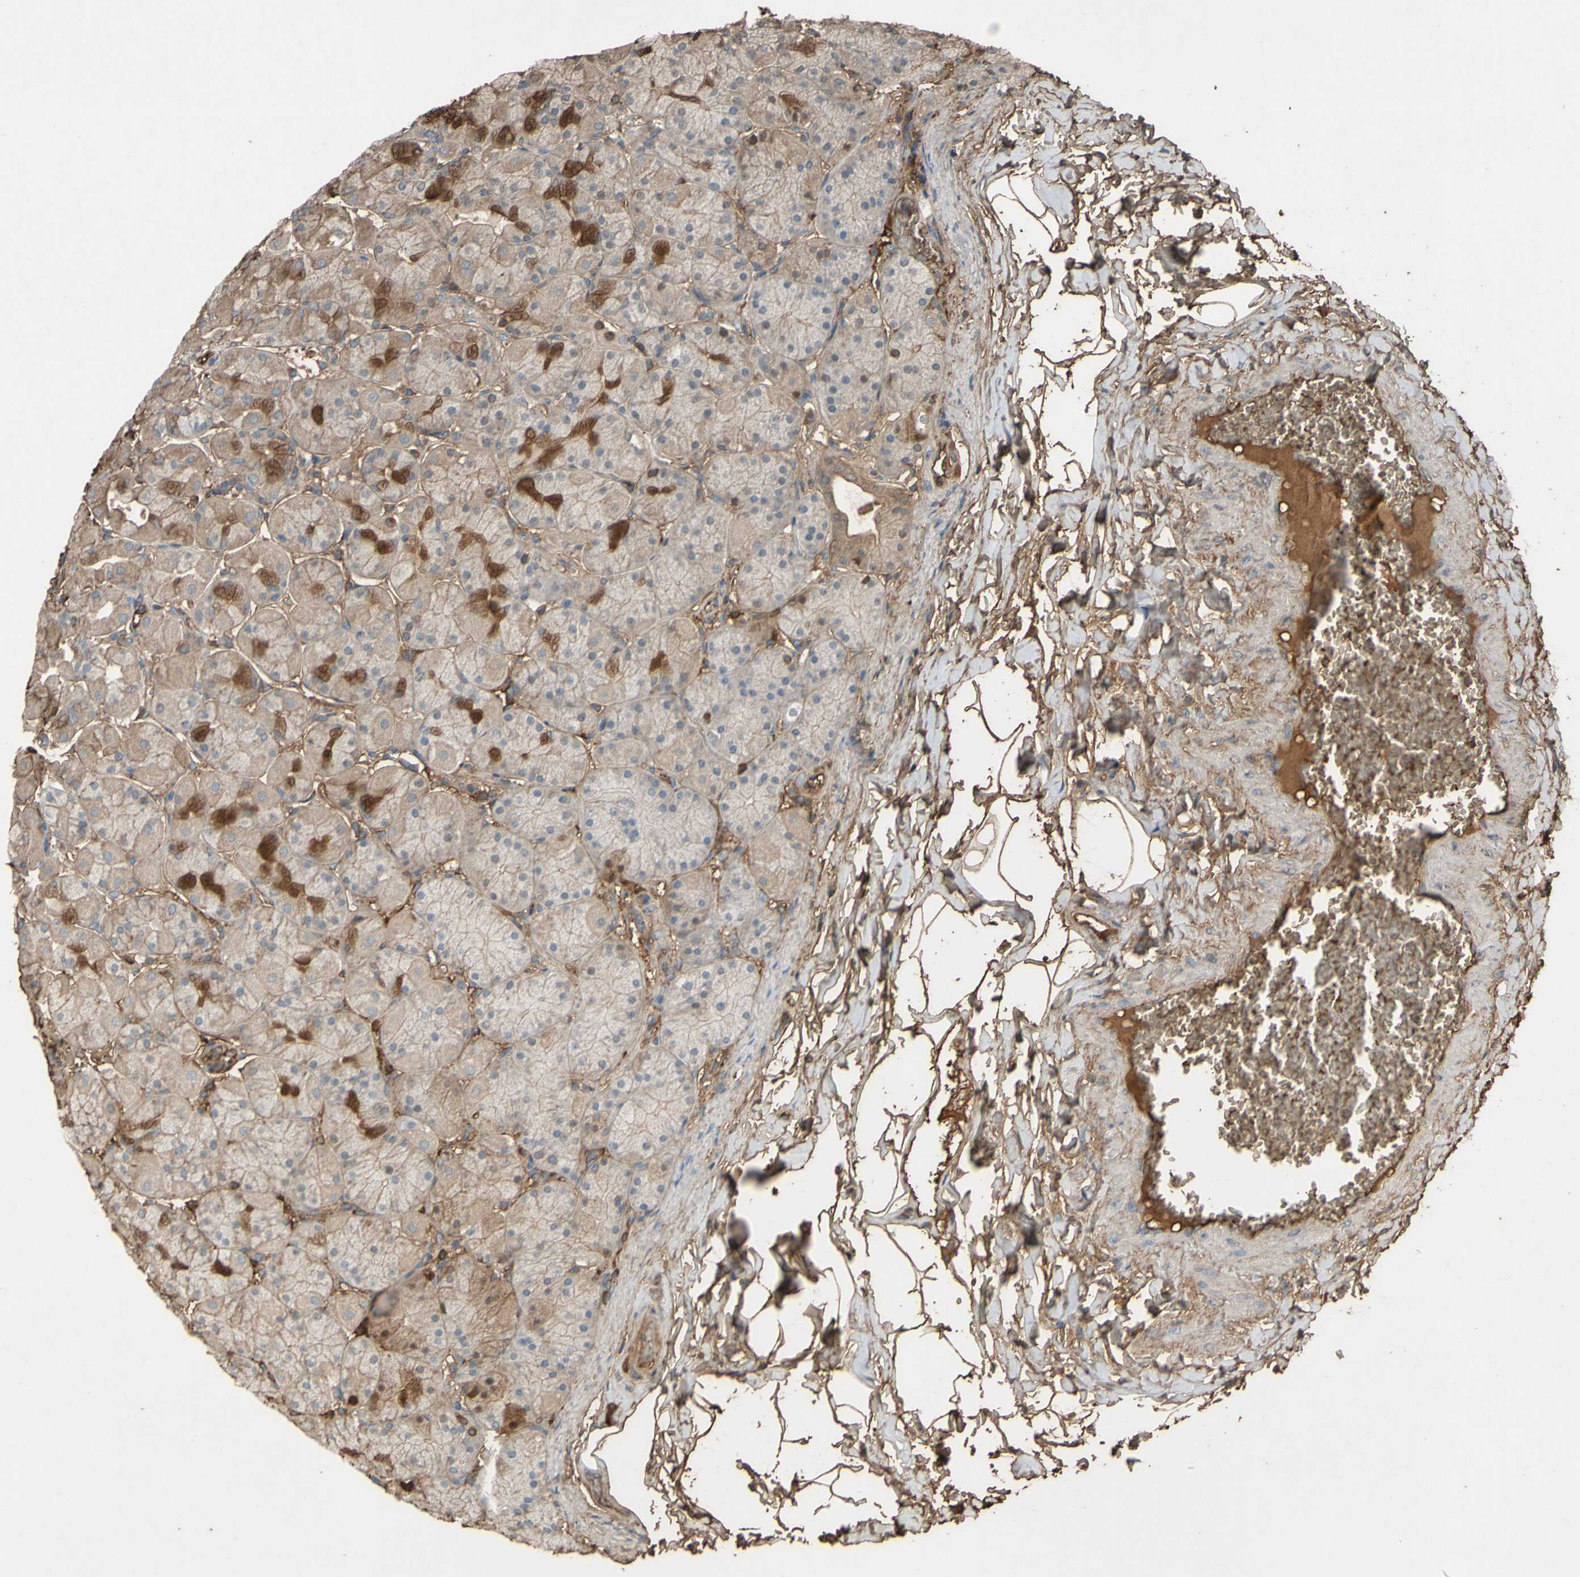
{"staining": {"intensity": "moderate", "quantity": "25%-75%", "location": "cytoplasmic/membranous"}, "tissue": "stomach", "cell_type": "Glandular cells", "image_type": "normal", "snomed": [{"axis": "morphology", "description": "Normal tissue, NOS"}, {"axis": "topography", "description": "Stomach, upper"}], "caption": "A photomicrograph of human stomach stained for a protein reveals moderate cytoplasmic/membranous brown staining in glandular cells. The staining is performed using DAB (3,3'-diaminobenzidine) brown chromogen to label protein expression. The nuclei are counter-stained blue using hematoxylin.", "gene": "PTGDS", "patient": {"sex": "female", "age": 56}}